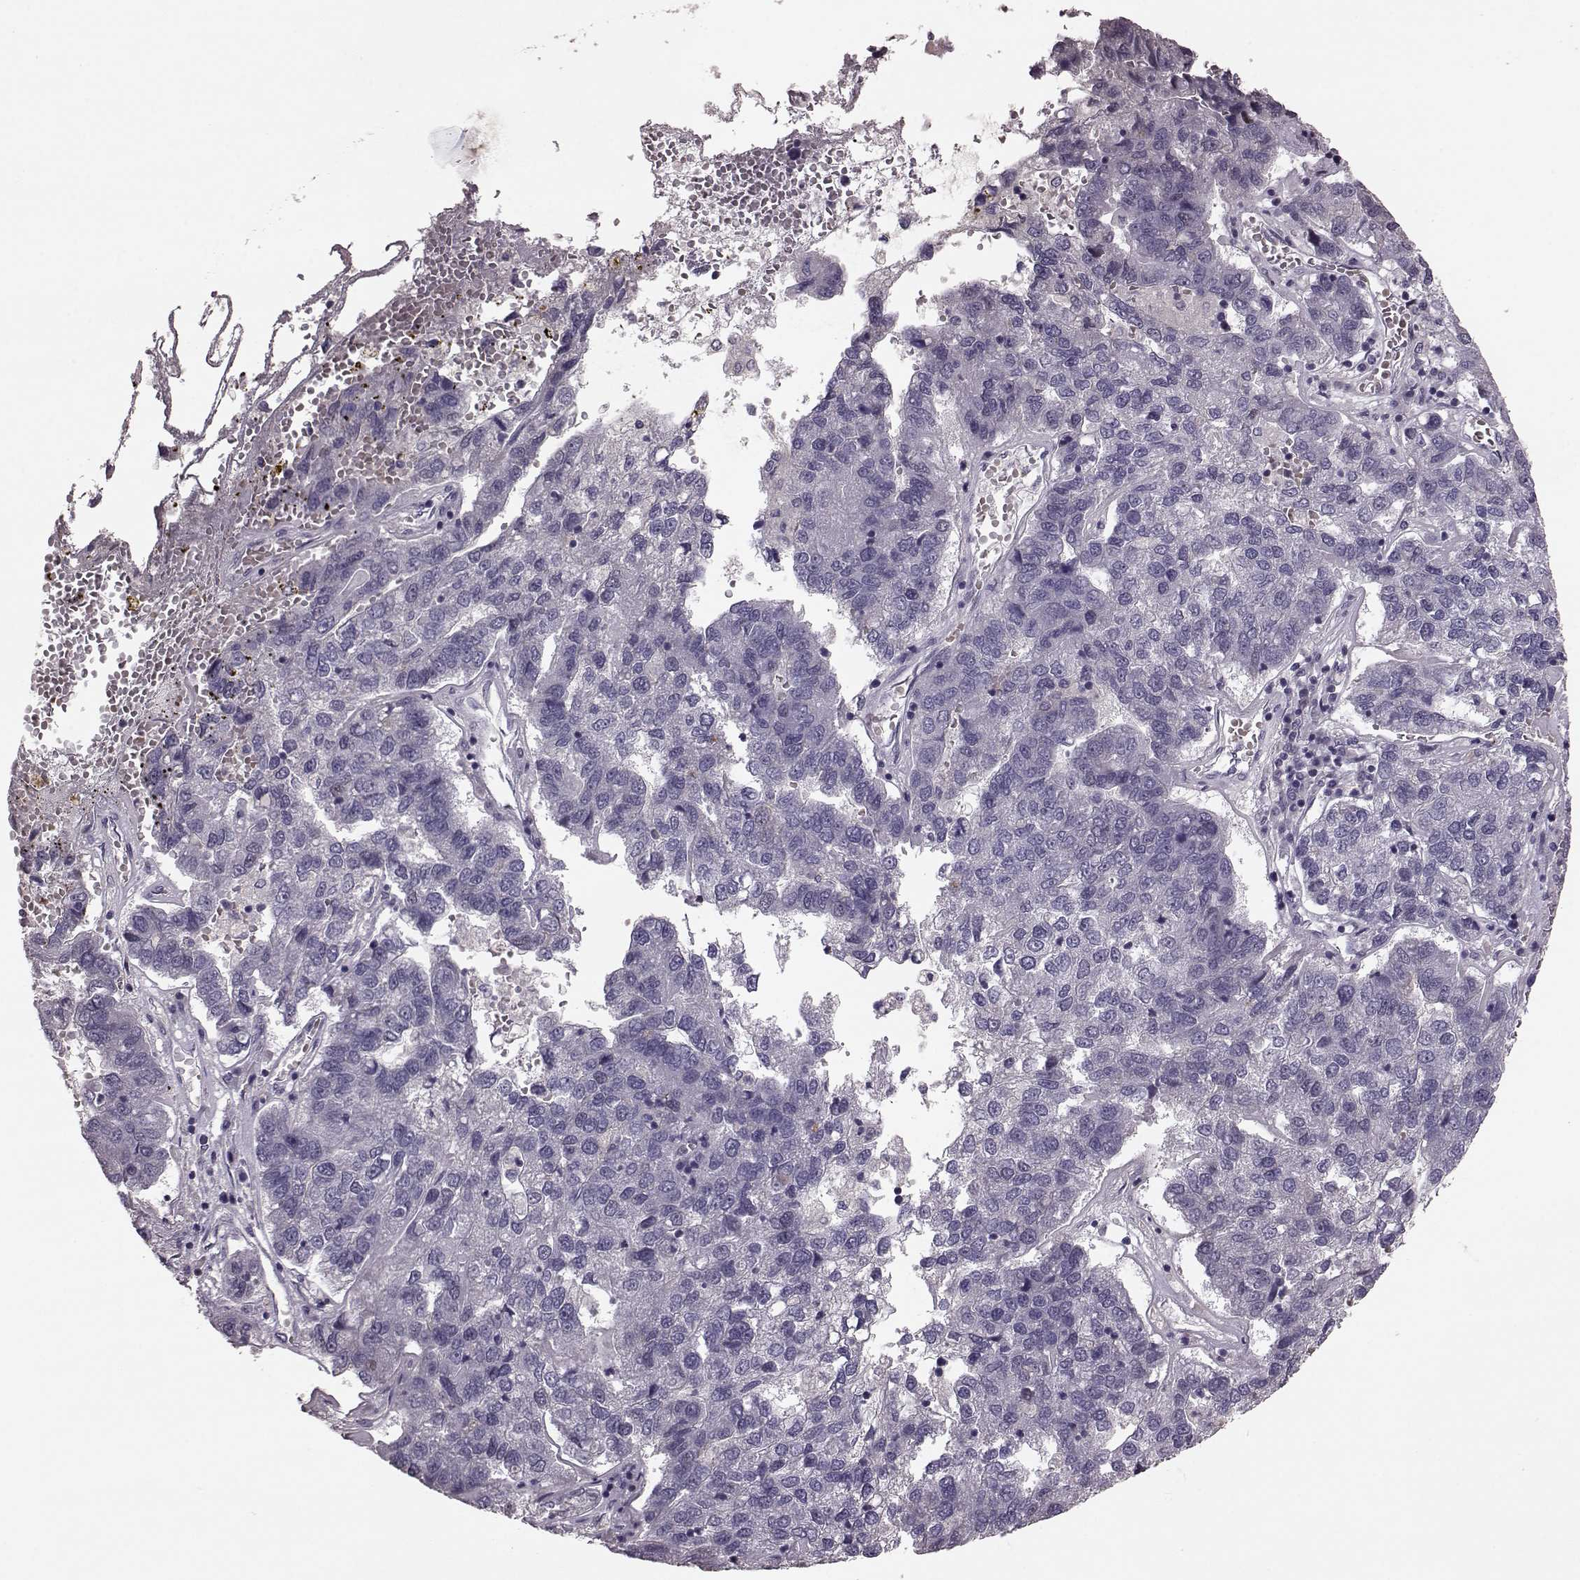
{"staining": {"intensity": "negative", "quantity": "none", "location": "none"}, "tissue": "pancreatic cancer", "cell_type": "Tumor cells", "image_type": "cancer", "snomed": [{"axis": "morphology", "description": "Adenocarcinoma, NOS"}, {"axis": "topography", "description": "Pancreas"}], "caption": "Immunohistochemical staining of human pancreatic adenocarcinoma exhibits no significant staining in tumor cells.", "gene": "SLC52A3", "patient": {"sex": "female", "age": 61}}